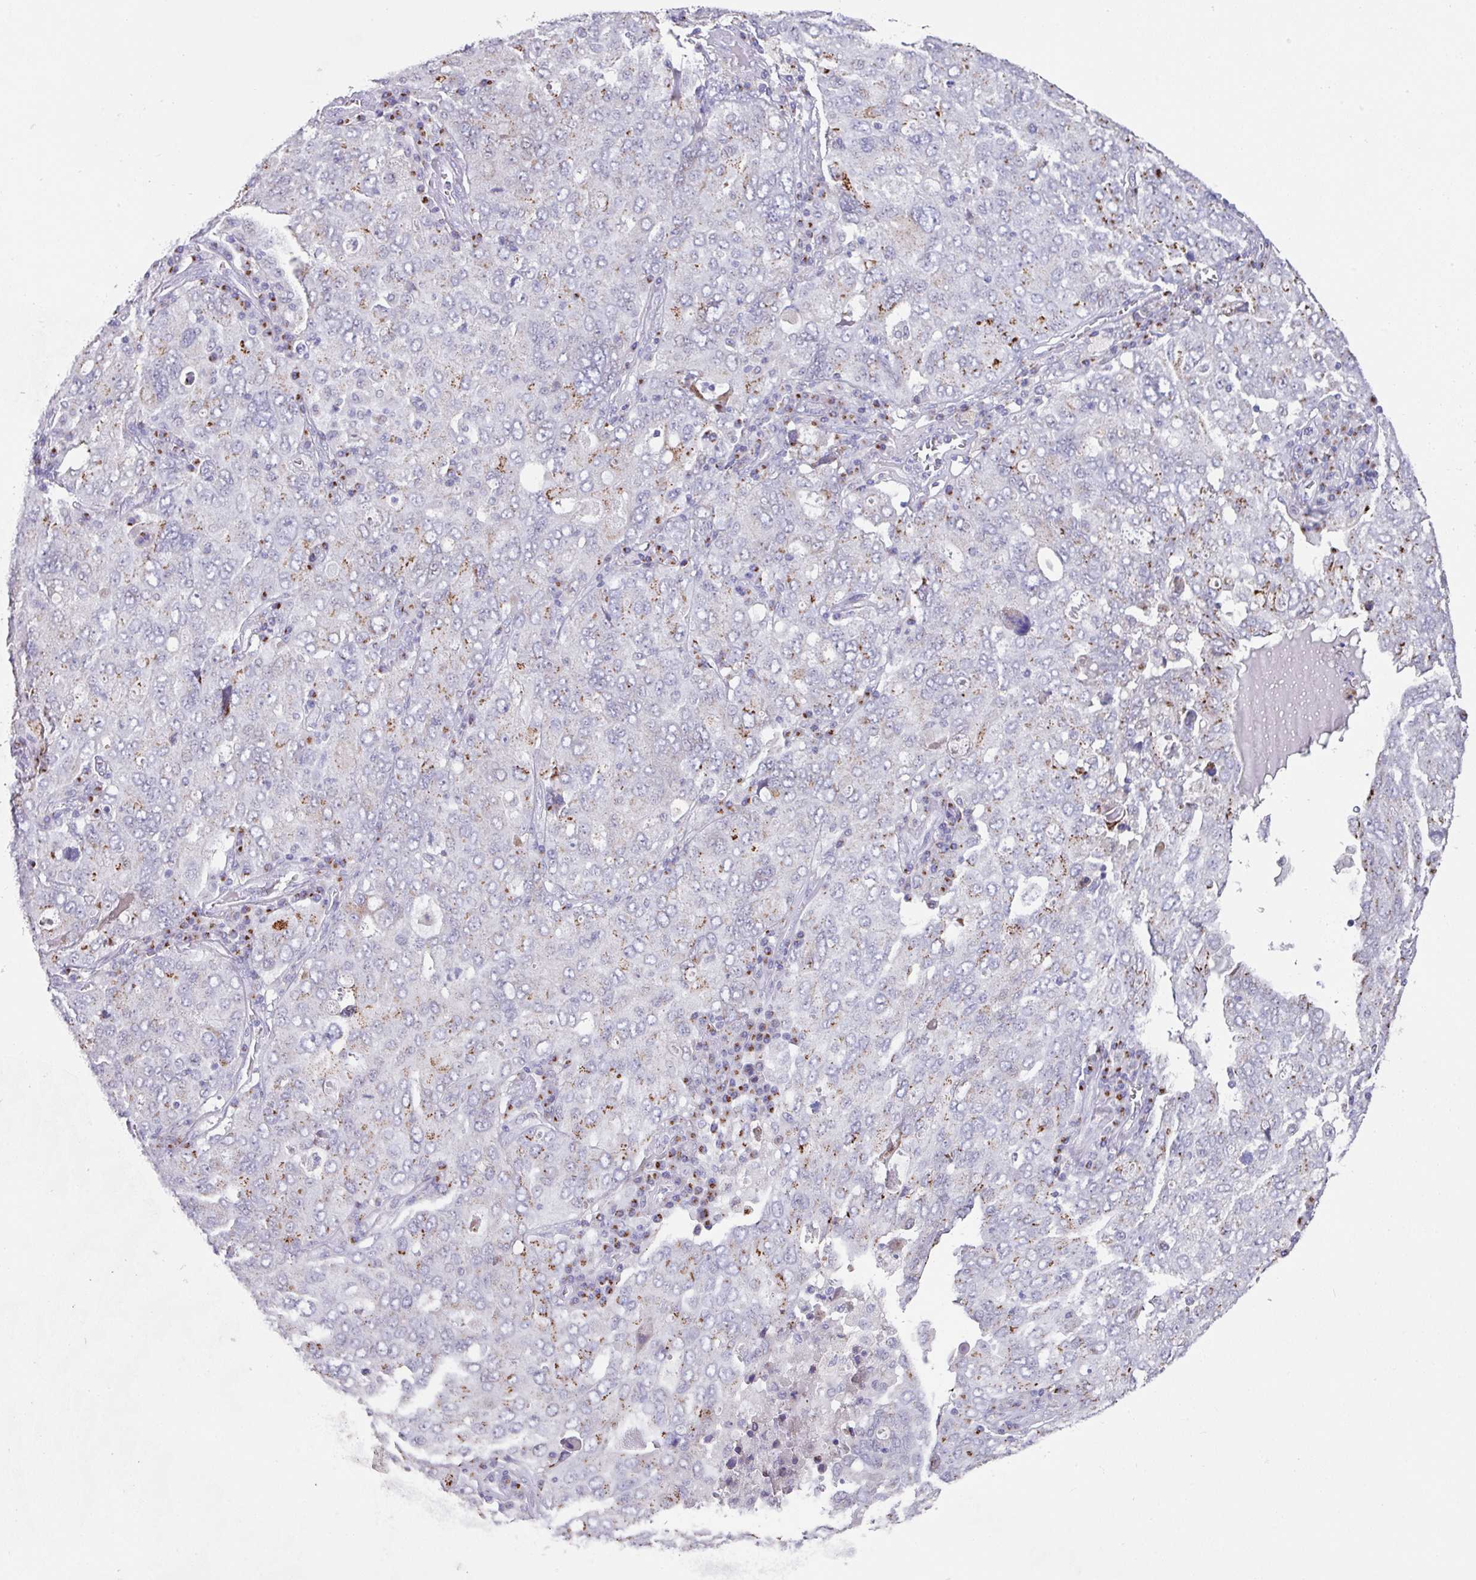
{"staining": {"intensity": "moderate", "quantity": "<25%", "location": "cytoplasmic/membranous"}, "tissue": "ovarian cancer", "cell_type": "Tumor cells", "image_type": "cancer", "snomed": [{"axis": "morphology", "description": "Carcinoma, endometroid"}, {"axis": "topography", "description": "Ovary"}], "caption": "This micrograph displays IHC staining of human ovarian cancer (endometroid carcinoma), with low moderate cytoplasmic/membranous staining in approximately <25% of tumor cells.", "gene": "VKORC1L1", "patient": {"sex": "female", "age": 62}}